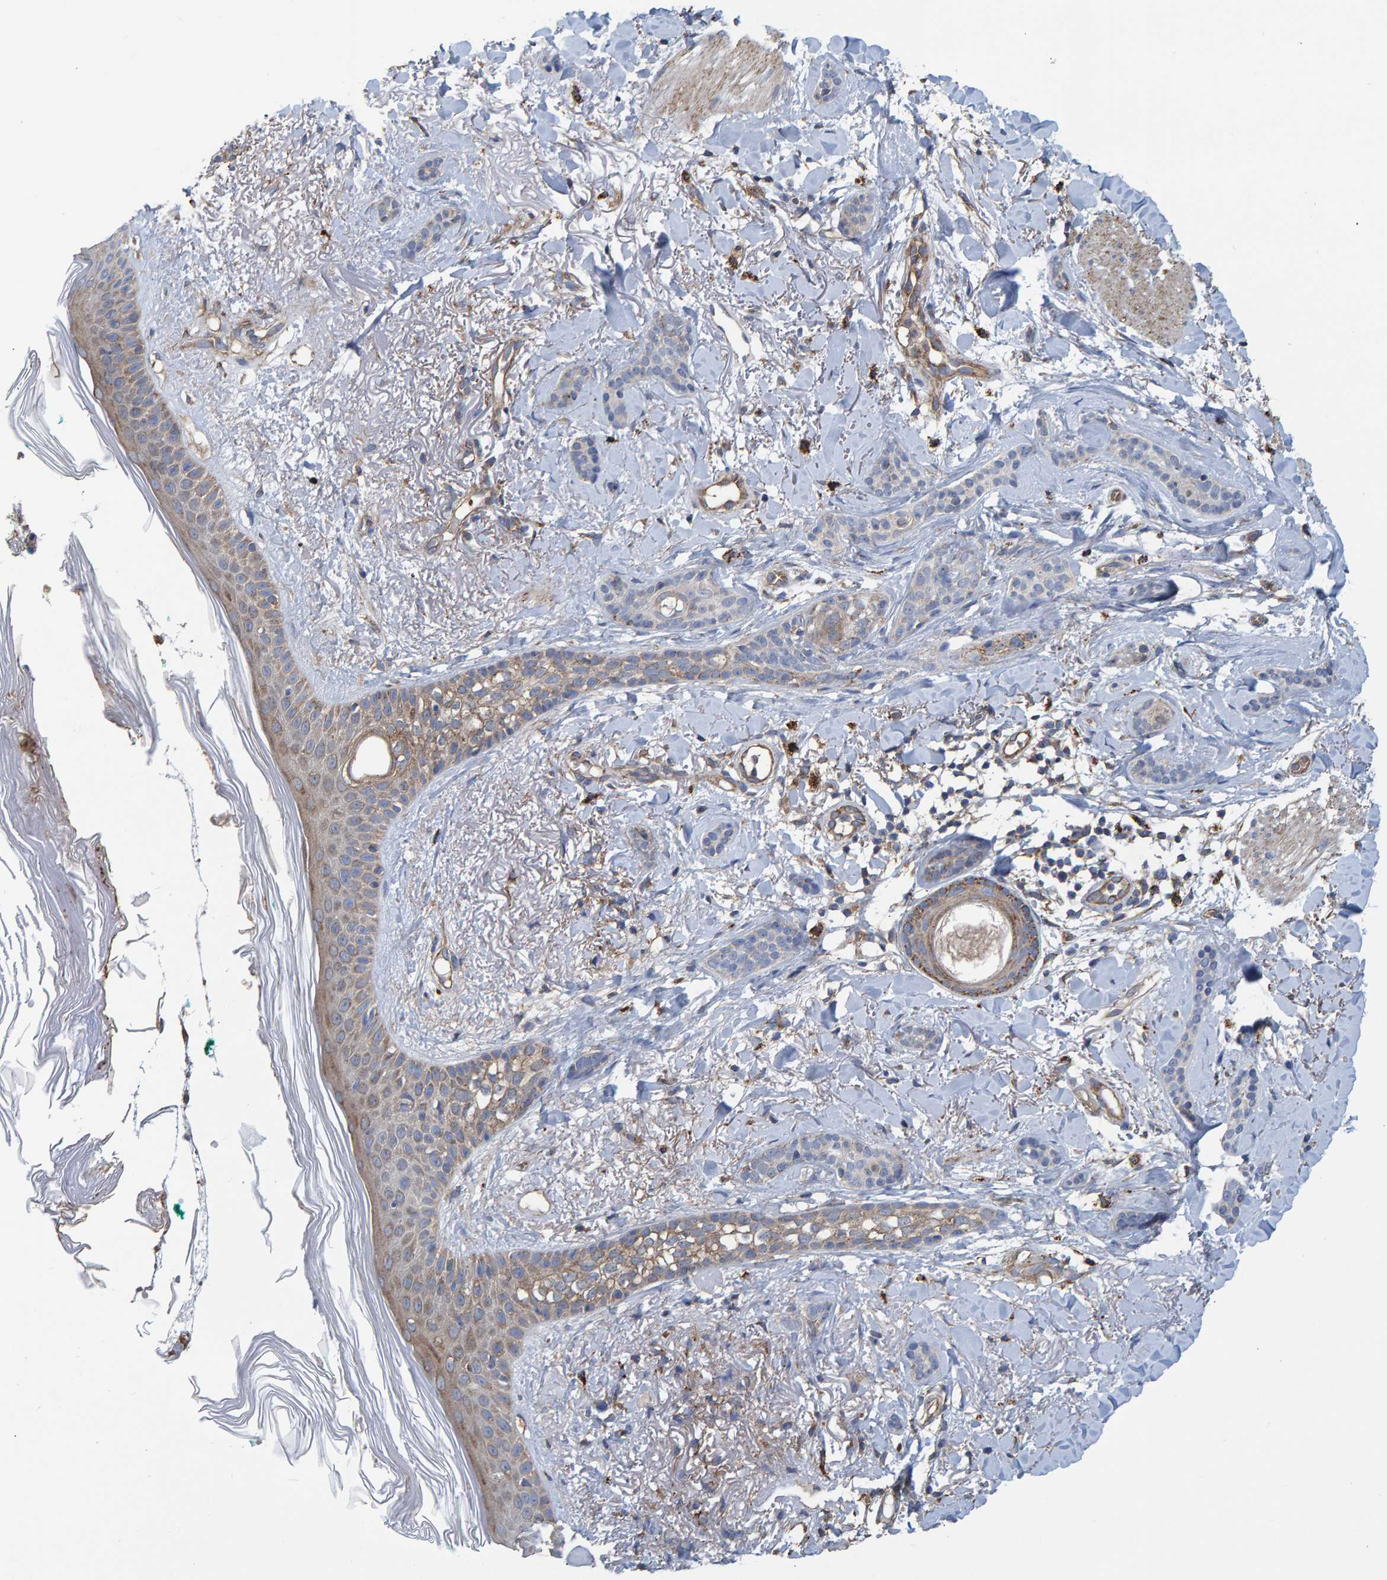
{"staining": {"intensity": "weak", "quantity": "25%-75%", "location": "cytoplasmic/membranous"}, "tissue": "skin cancer", "cell_type": "Tumor cells", "image_type": "cancer", "snomed": [{"axis": "morphology", "description": "Basal cell carcinoma"}, {"axis": "morphology", "description": "Adnexal tumor, benign"}, {"axis": "topography", "description": "Skin"}], "caption": "Immunohistochemical staining of skin cancer (basal cell carcinoma) demonstrates weak cytoplasmic/membranous protein expression in about 25%-75% of tumor cells.", "gene": "LRSAM1", "patient": {"sex": "female", "age": 42}}